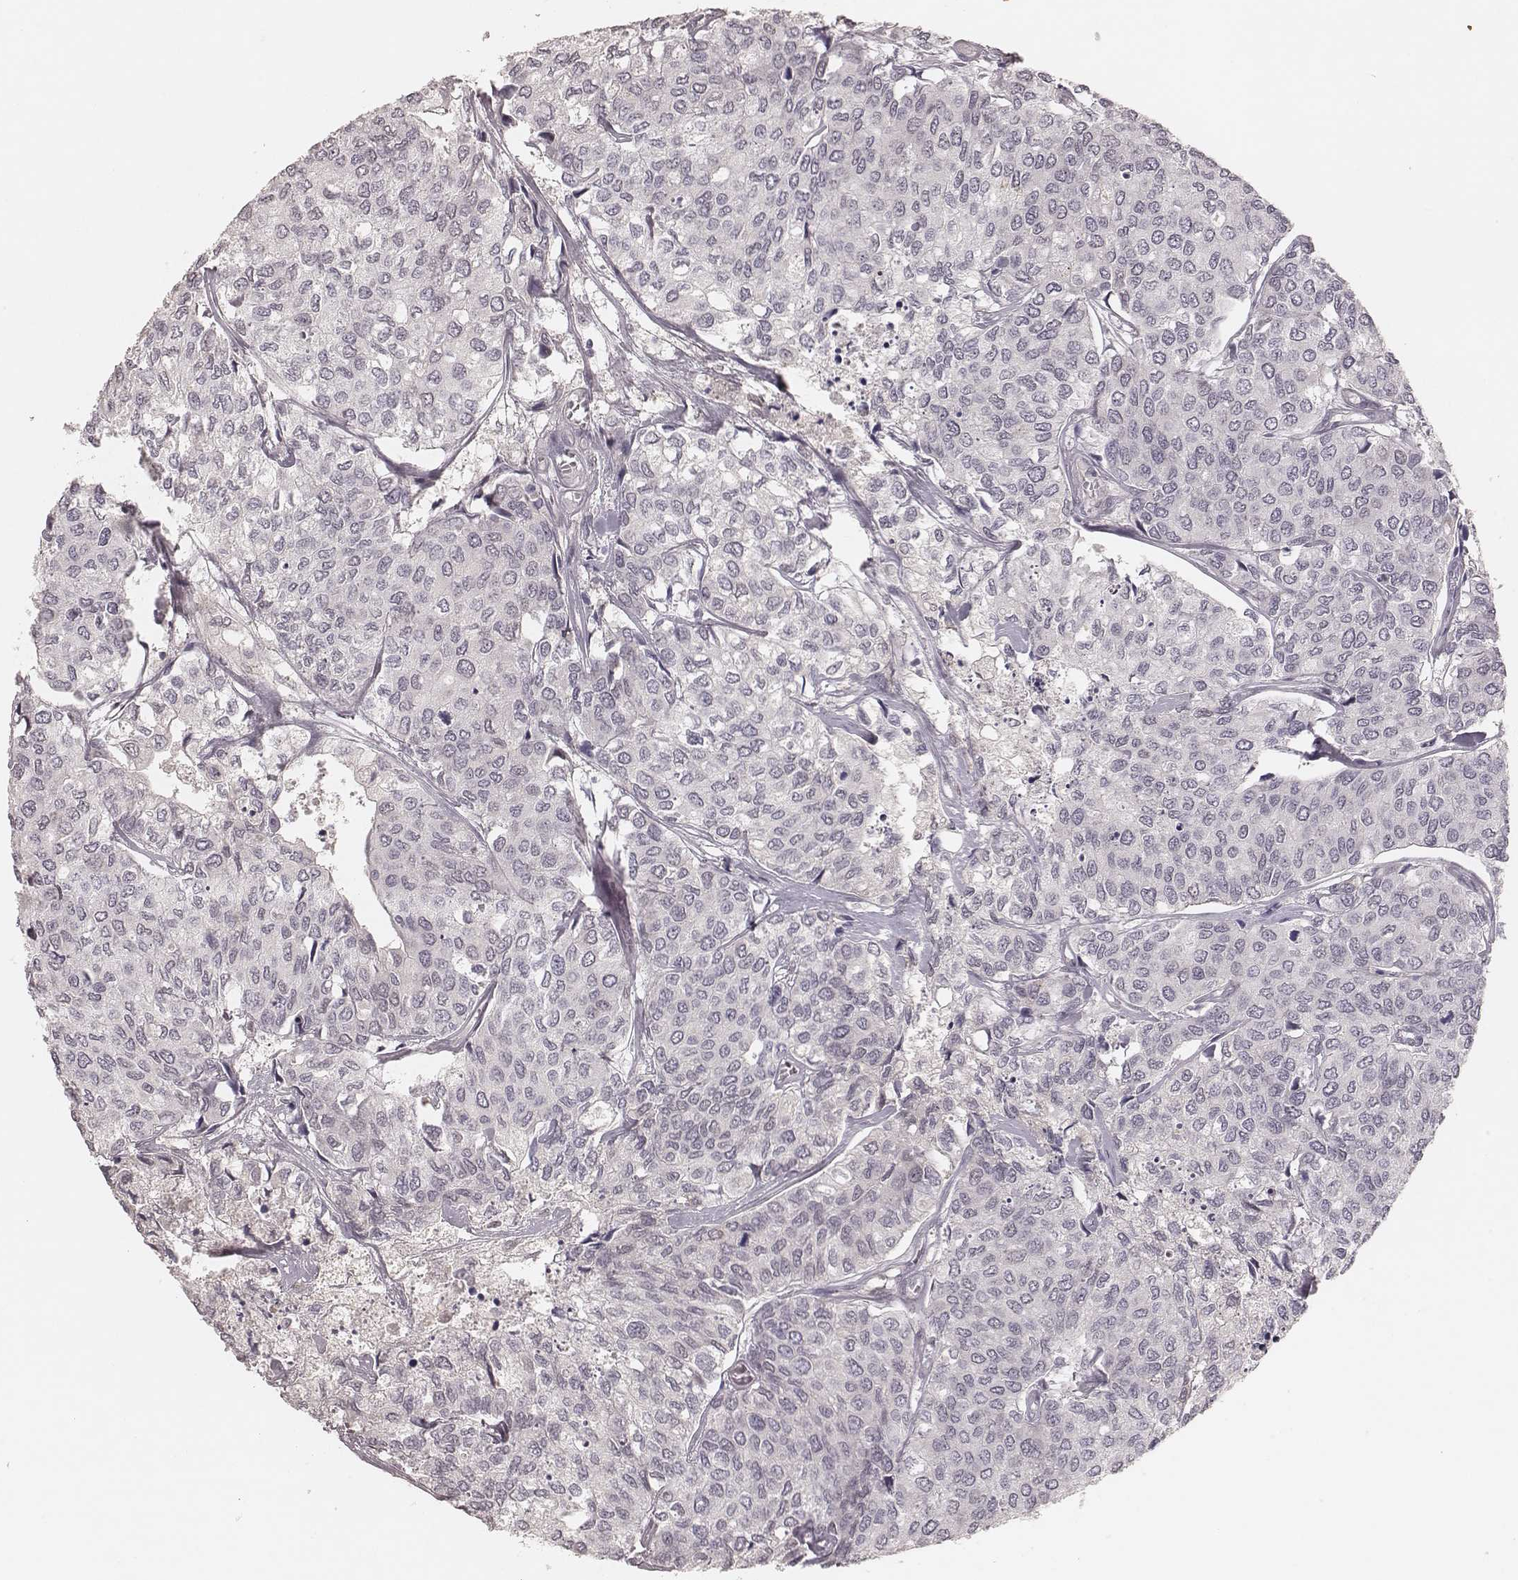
{"staining": {"intensity": "negative", "quantity": "none", "location": "none"}, "tissue": "urothelial cancer", "cell_type": "Tumor cells", "image_type": "cancer", "snomed": [{"axis": "morphology", "description": "Urothelial carcinoma, High grade"}, {"axis": "topography", "description": "Urinary bladder"}], "caption": "IHC image of neoplastic tissue: human urothelial cancer stained with DAB demonstrates no significant protein staining in tumor cells.", "gene": "FAM13B", "patient": {"sex": "male", "age": 73}}